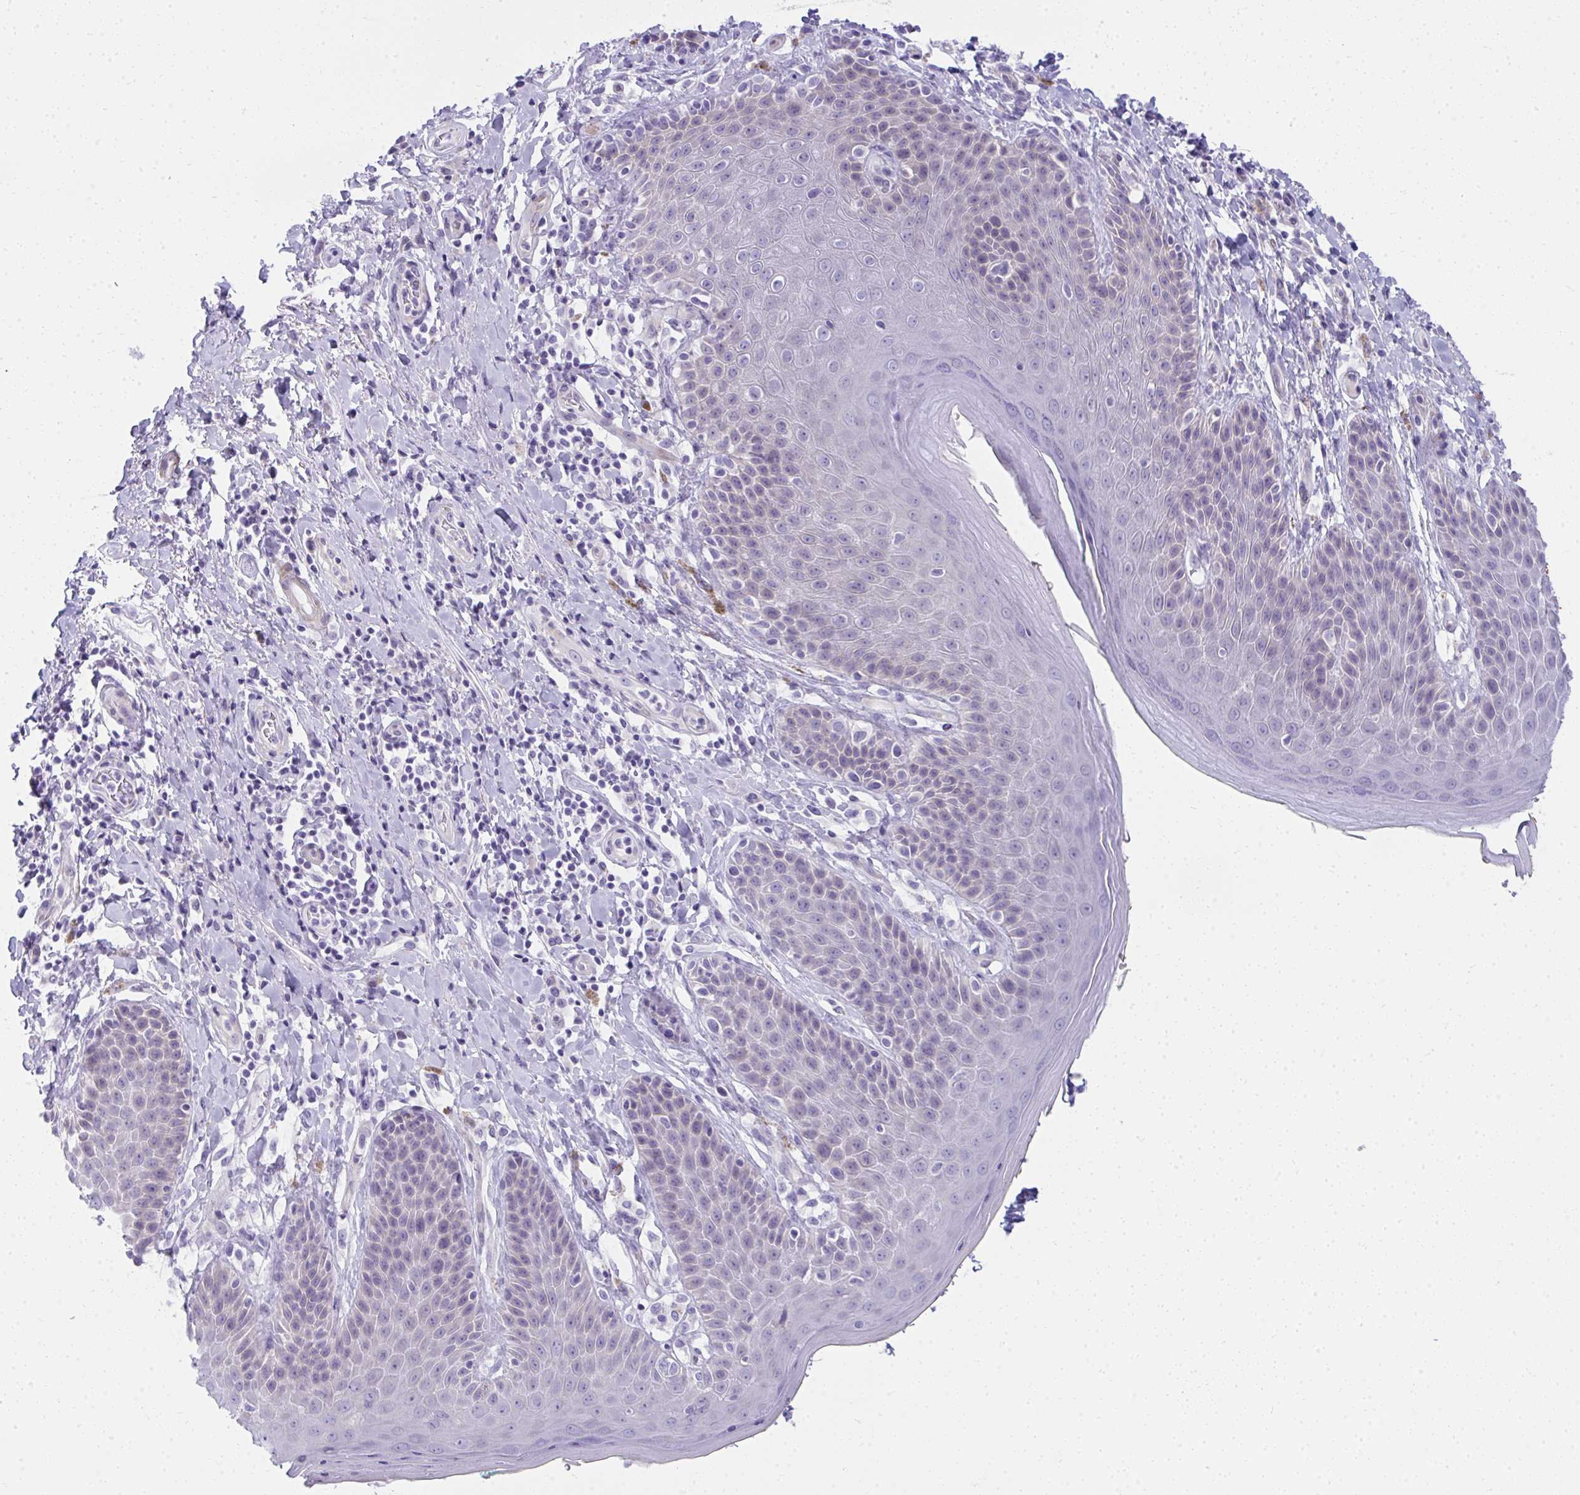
{"staining": {"intensity": "weak", "quantity": "<25%", "location": "cytoplasmic/membranous"}, "tissue": "skin", "cell_type": "Epidermal cells", "image_type": "normal", "snomed": [{"axis": "morphology", "description": "Normal tissue, NOS"}, {"axis": "topography", "description": "Anal"}, {"axis": "topography", "description": "Peripheral nerve tissue"}], "caption": "Immunohistochemical staining of unremarkable human skin shows no significant expression in epidermal cells.", "gene": "PUS7L", "patient": {"sex": "male", "age": 51}}